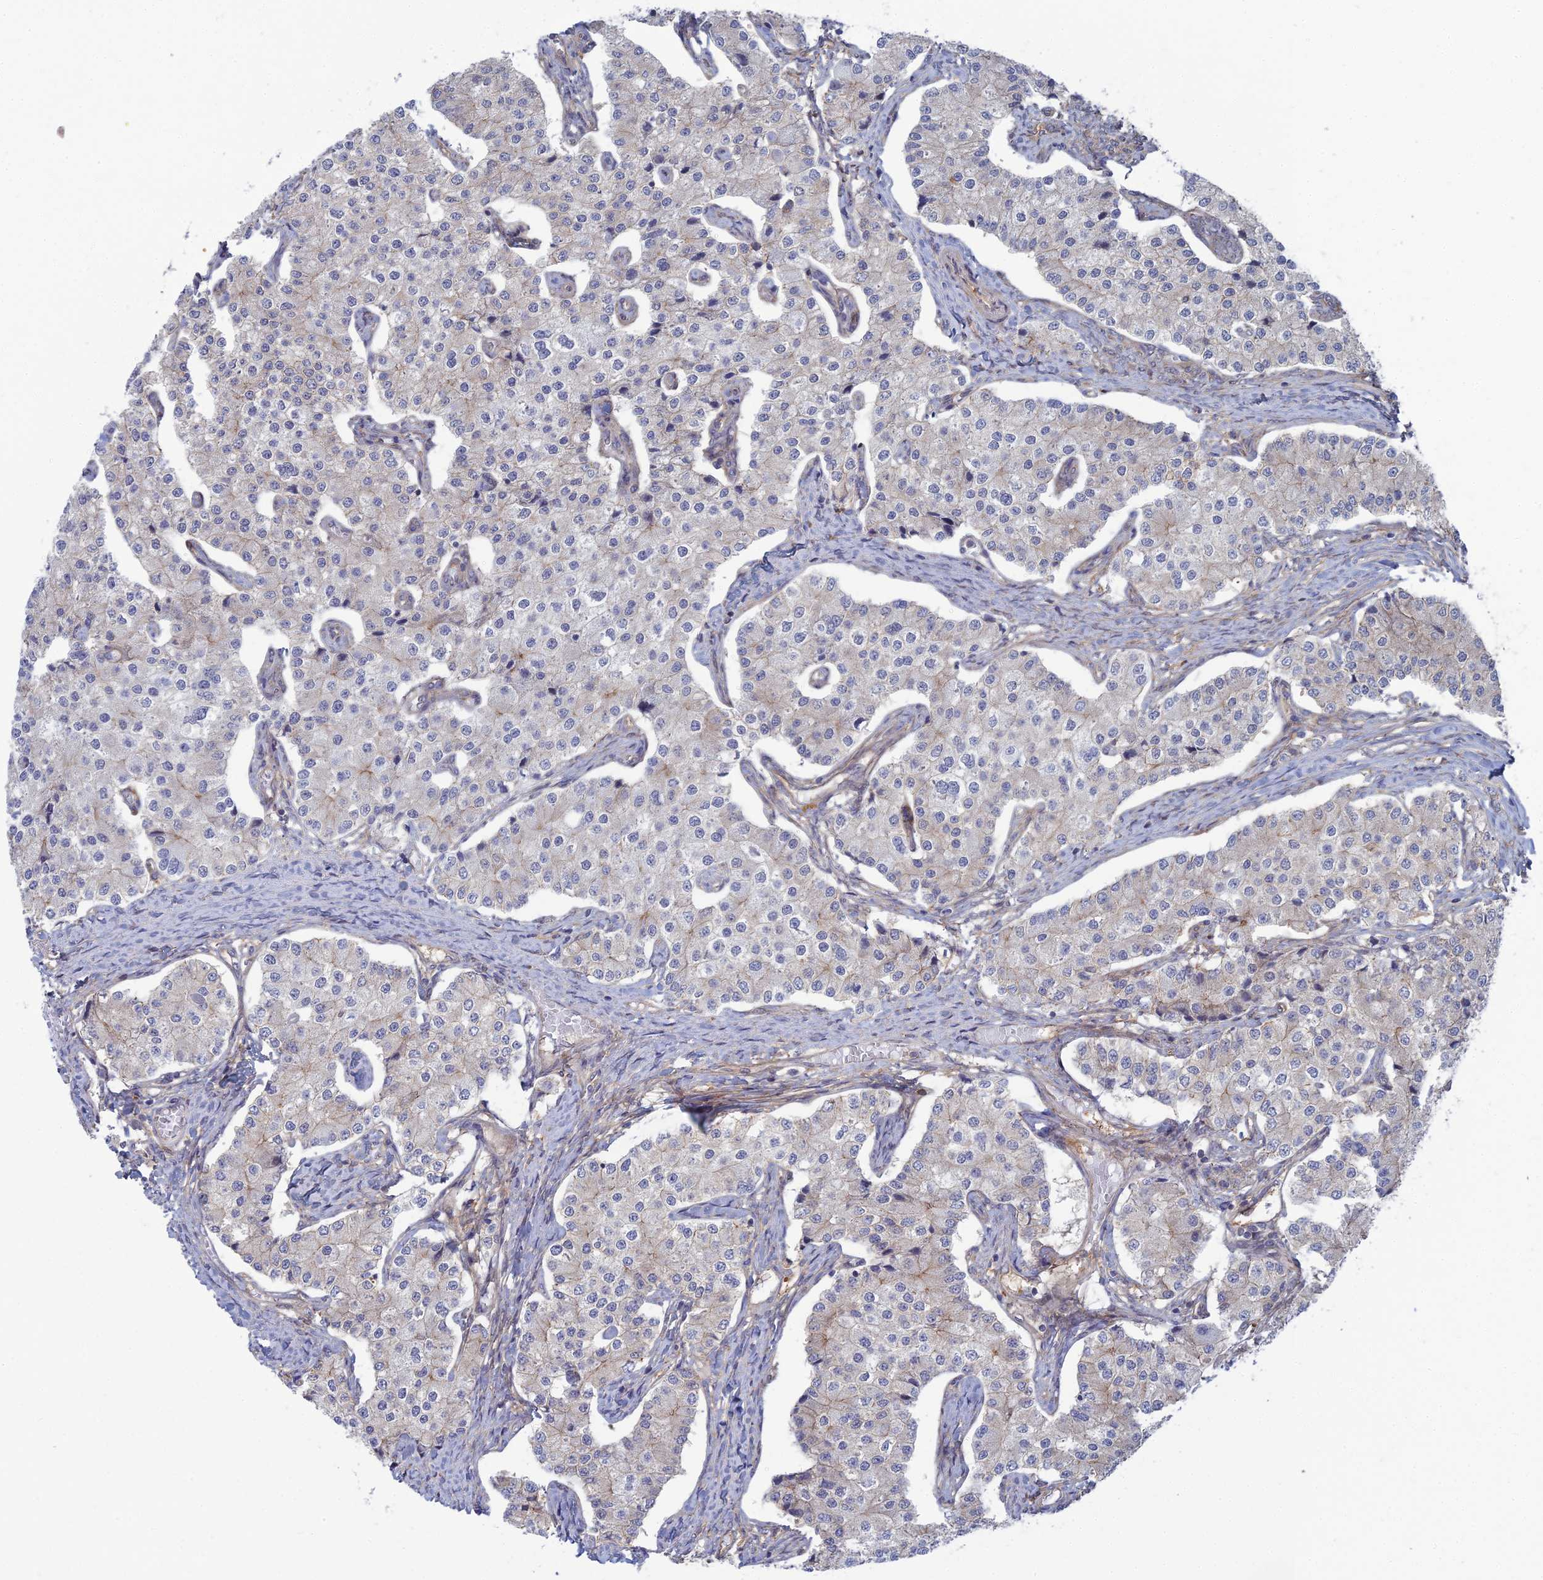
{"staining": {"intensity": "weak", "quantity": "<25%", "location": "cytoplasmic/membranous"}, "tissue": "carcinoid", "cell_type": "Tumor cells", "image_type": "cancer", "snomed": [{"axis": "morphology", "description": "Carcinoid, malignant, NOS"}, {"axis": "topography", "description": "Colon"}], "caption": "Tumor cells show no significant protein staining in carcinoid.", "gene": "ABHD1", "patient": {"sex": "female", "age": 52}}